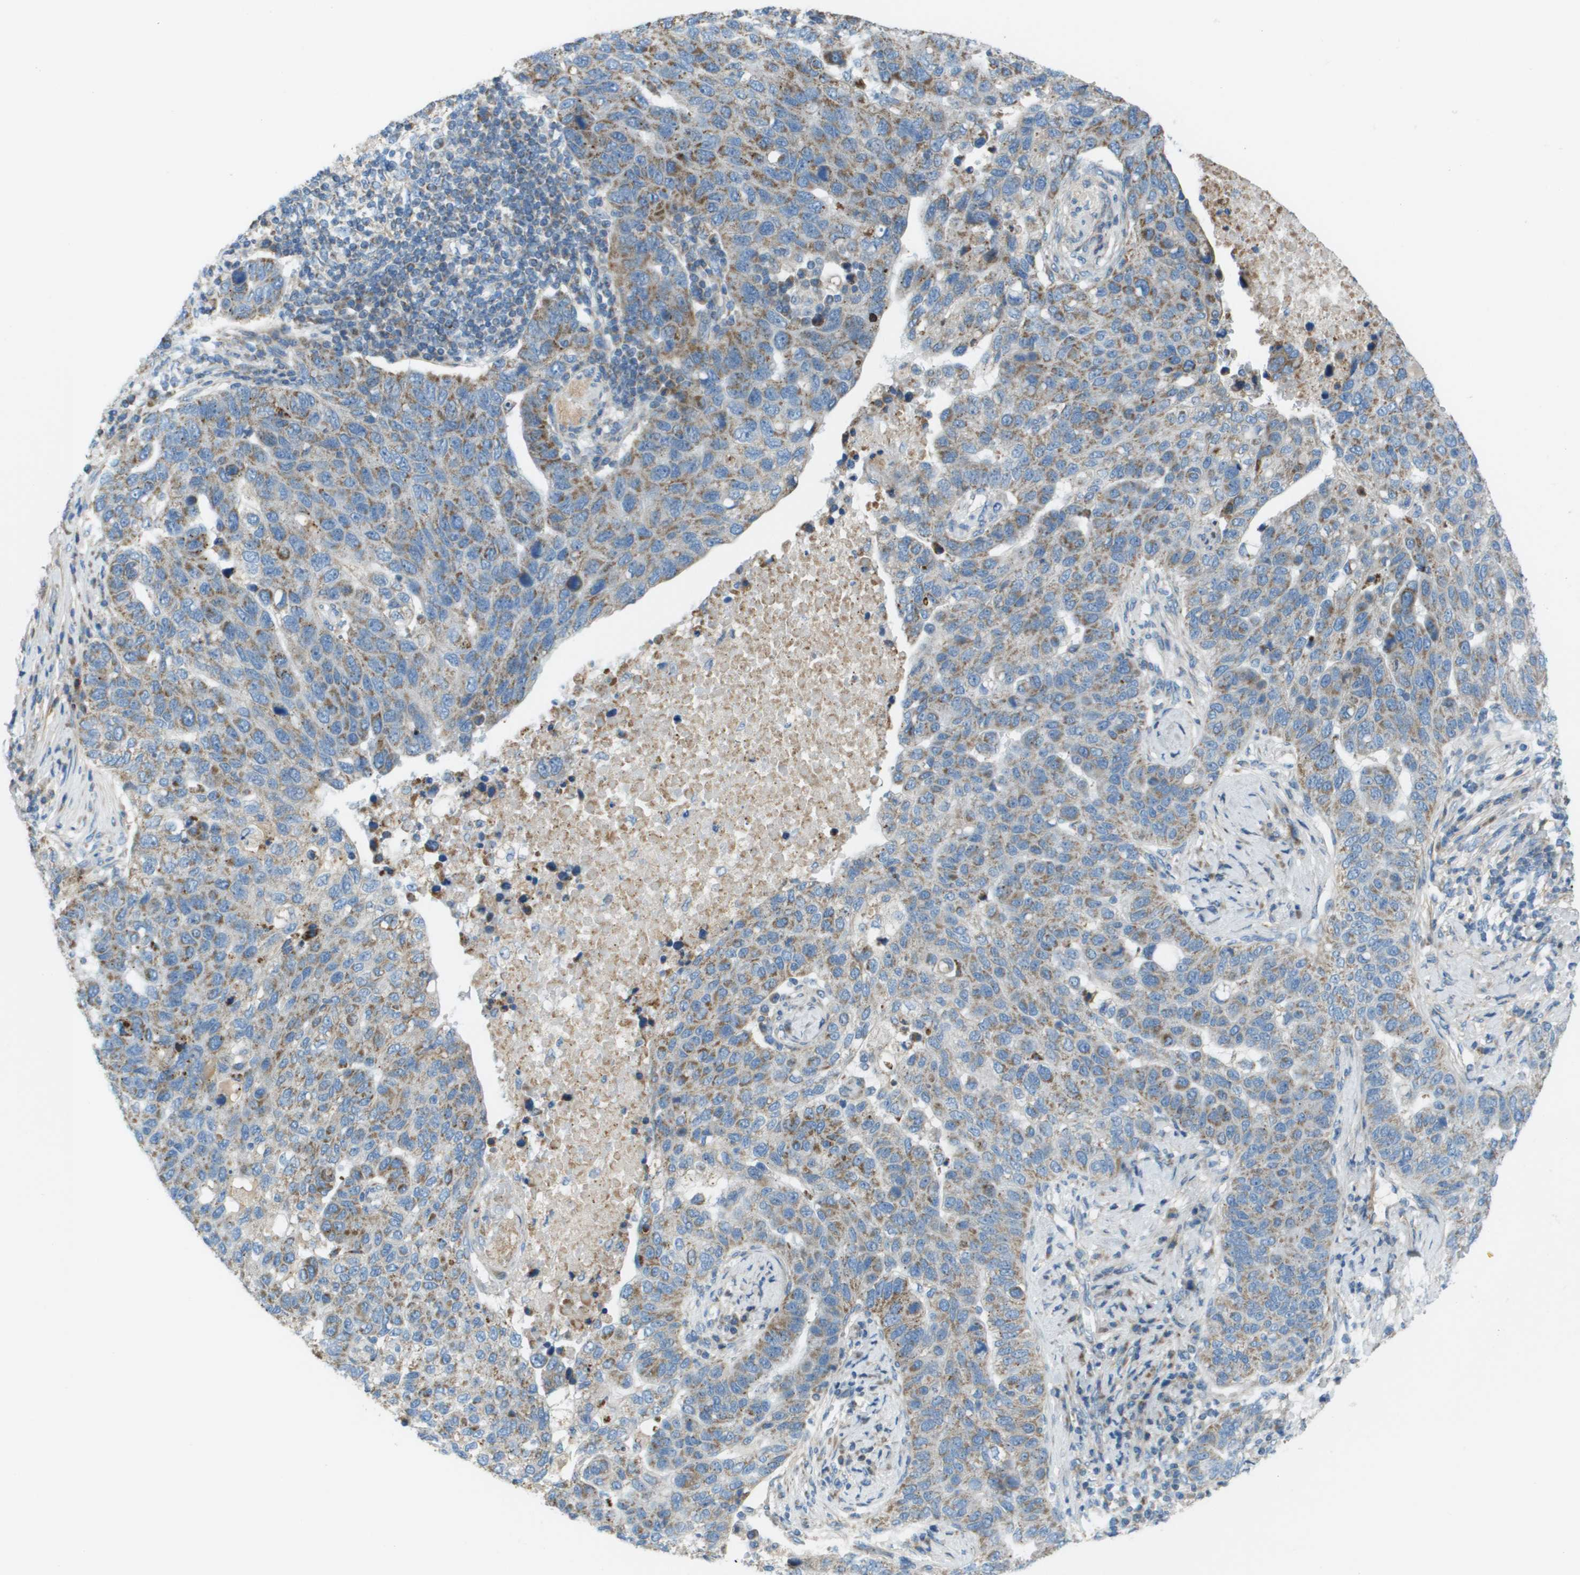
{"staining": {"intensity": "moderate", "quantity": "25%-75%", "location": "cytoplasmic/membranous"}, "tissue": "pancreatic cancer", "cell_type": "Tumor cells", "image_type": "cancer", "snomed": [{"axis": "morphology", "description": "Adenocarcinoma, NOS"}, {"axis": "topography", "description": "Pancreas"}], "caption": "Human pancreatic adenocarcinoma stained for a protein (brown) exhibits moderate cytoplasmic/membranous positive staining in about 25%-75% of tumor cells.", "gene": "GALNT6", "patient": {"sex": "female", "age": 61}}